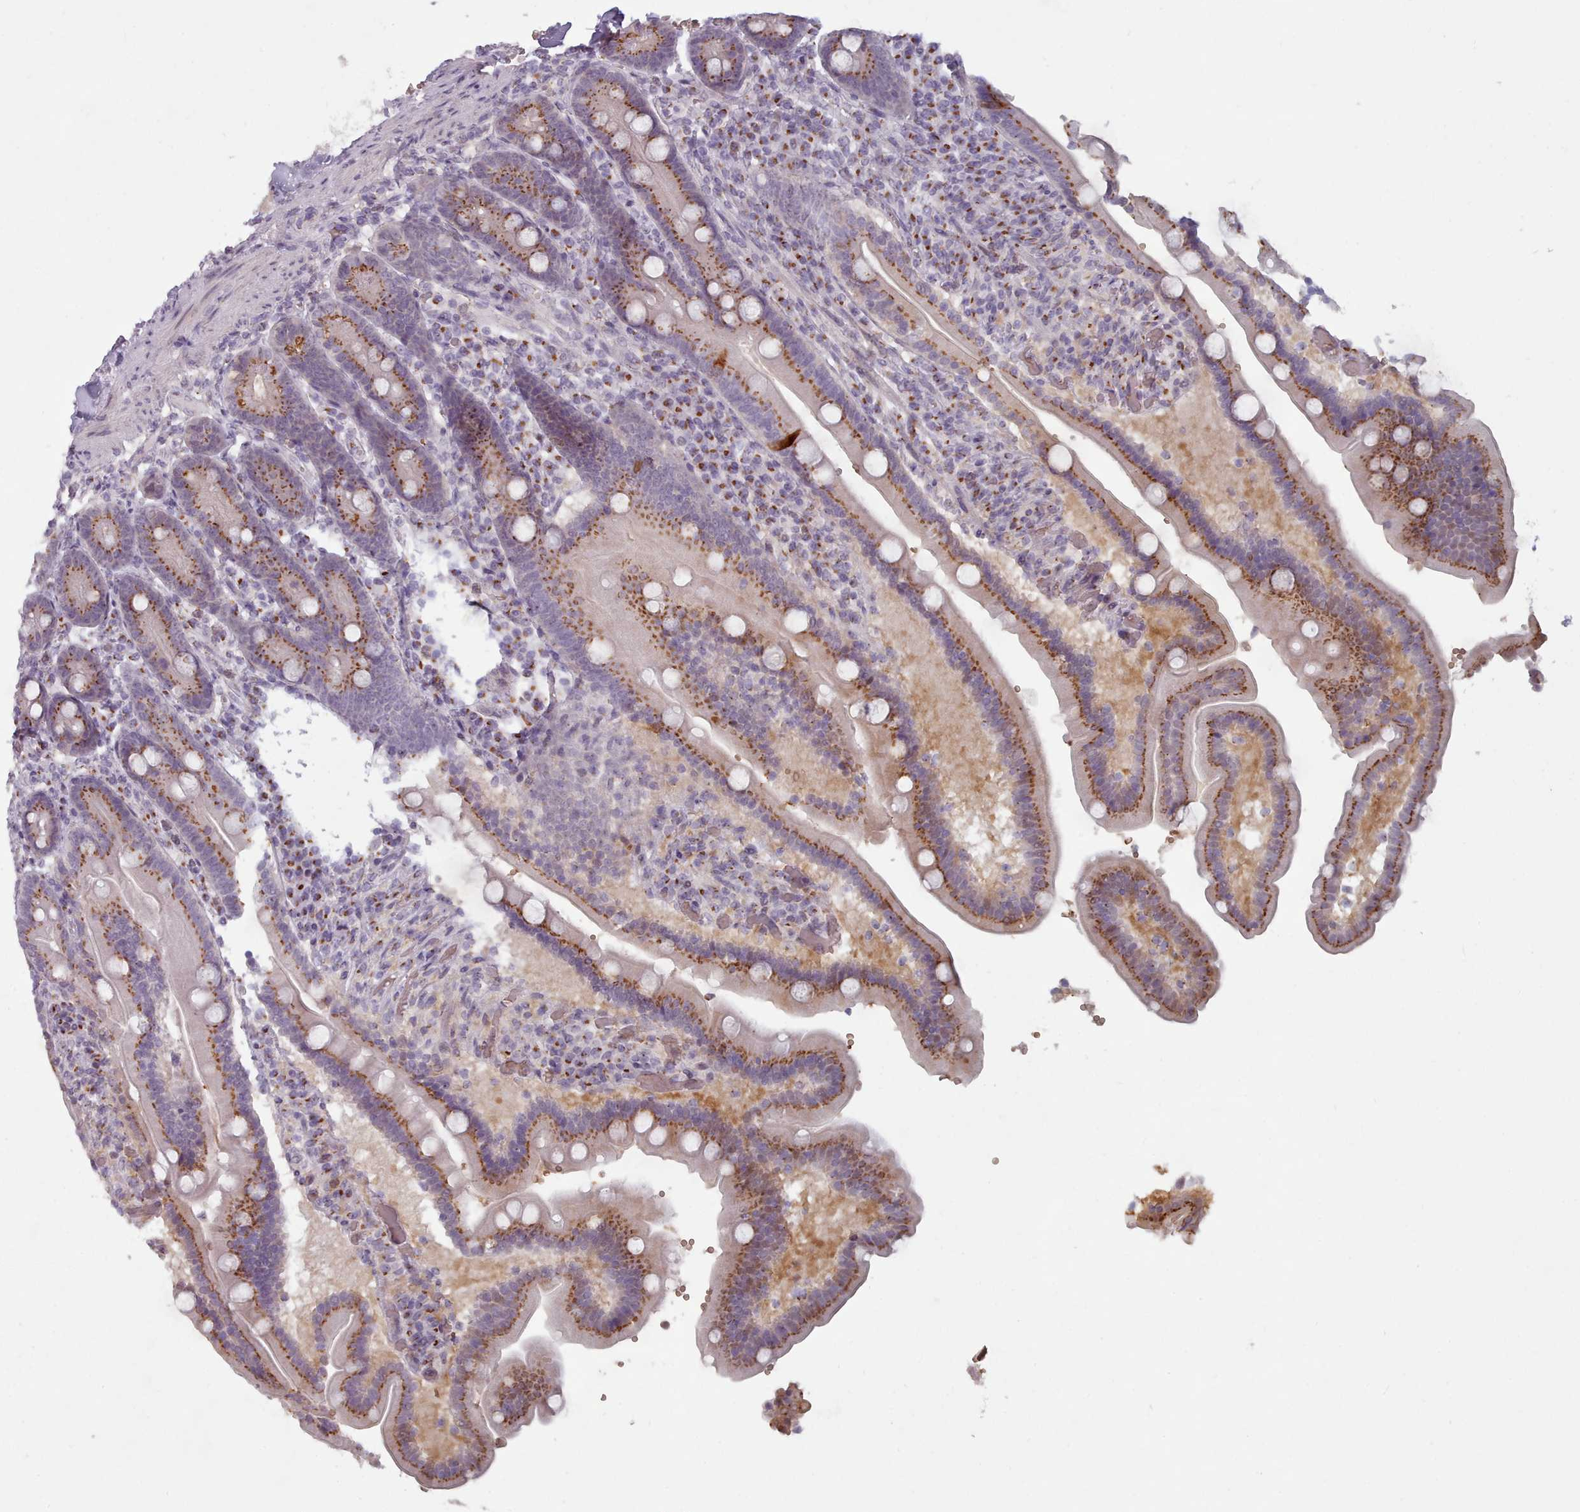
{"staining": {"intensity": "strong", "quantity": ">75%", "location": "cytoplasmic/membranous"}, "tissue": "duodenum", "cell_type": "Glandular cells", "image_type": "normal", "snomed": [{"axis": "morphology", "description": "Normal tissue, NOS"}, {"axis": "topography", "description": "Duodenum"}], "caption": "Immunohistochemical staining of unremarkable duodenum shows strong cytoplasmic/membranous protein staining in approximately >75% of glandular cells.", "gene": "MAN1B1", "patient": {"sex": "female", "age": 62}}